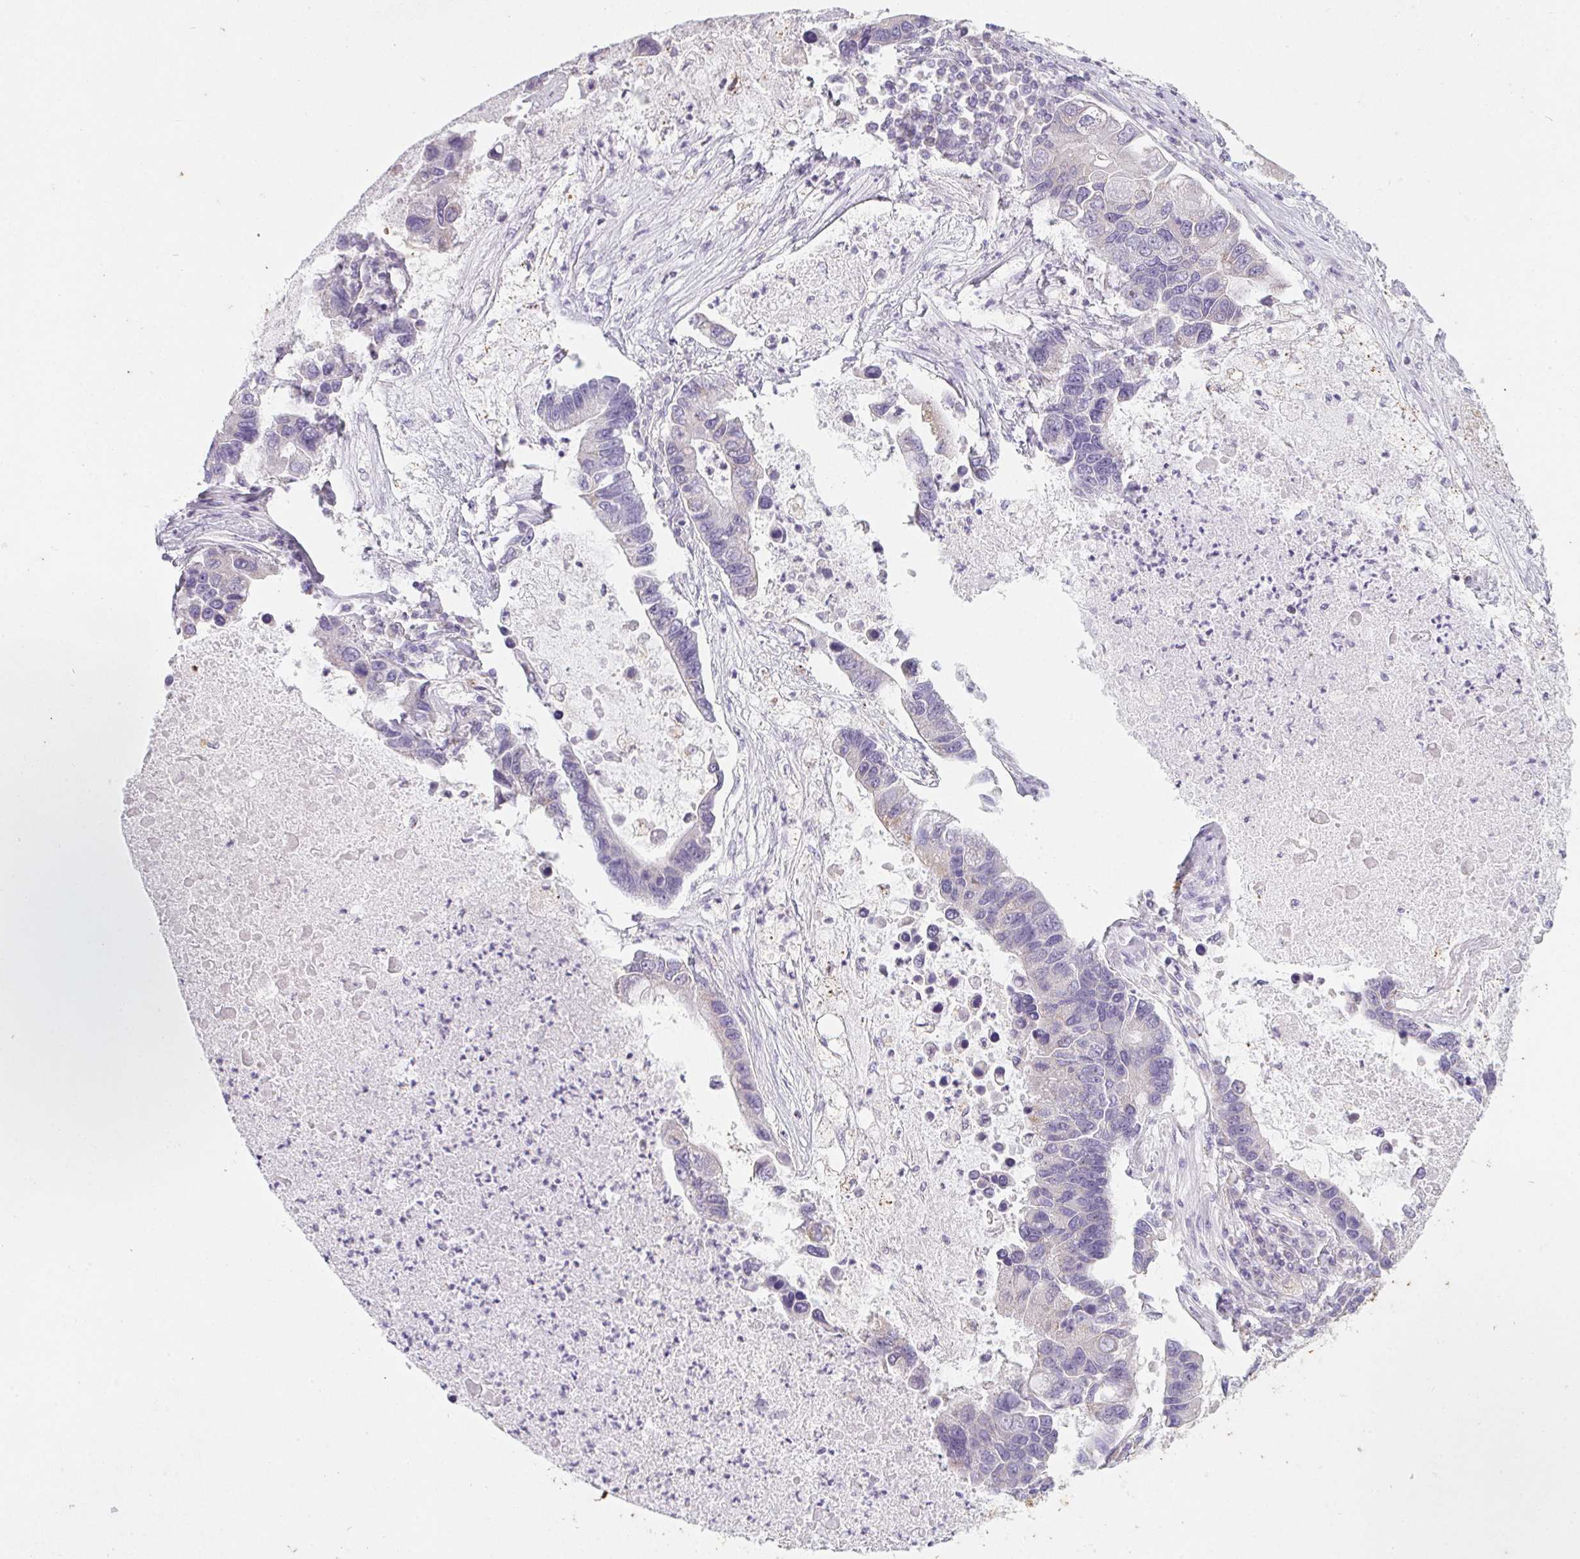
{"staining": {"intensity": "negative", "quantity": "none", "location": "none"}, "tissue": "lung cancer", "cell_type": "Tumor cells", "image_type": "cancer", "snomed": [{"axis": "morphology", "description": "Adenocarcinoma, NOS"}, {"axis": "topography", "description": "Bronchus"}, {"axis": "topography", "description": "Lung"}], "caption": "Lung cancer stained for a protein using immunohistochemistry (IHC) demonstrates no positivity tumor cells.", "gene": "DCD", "patient": {"sex": "female", "age": 51}}